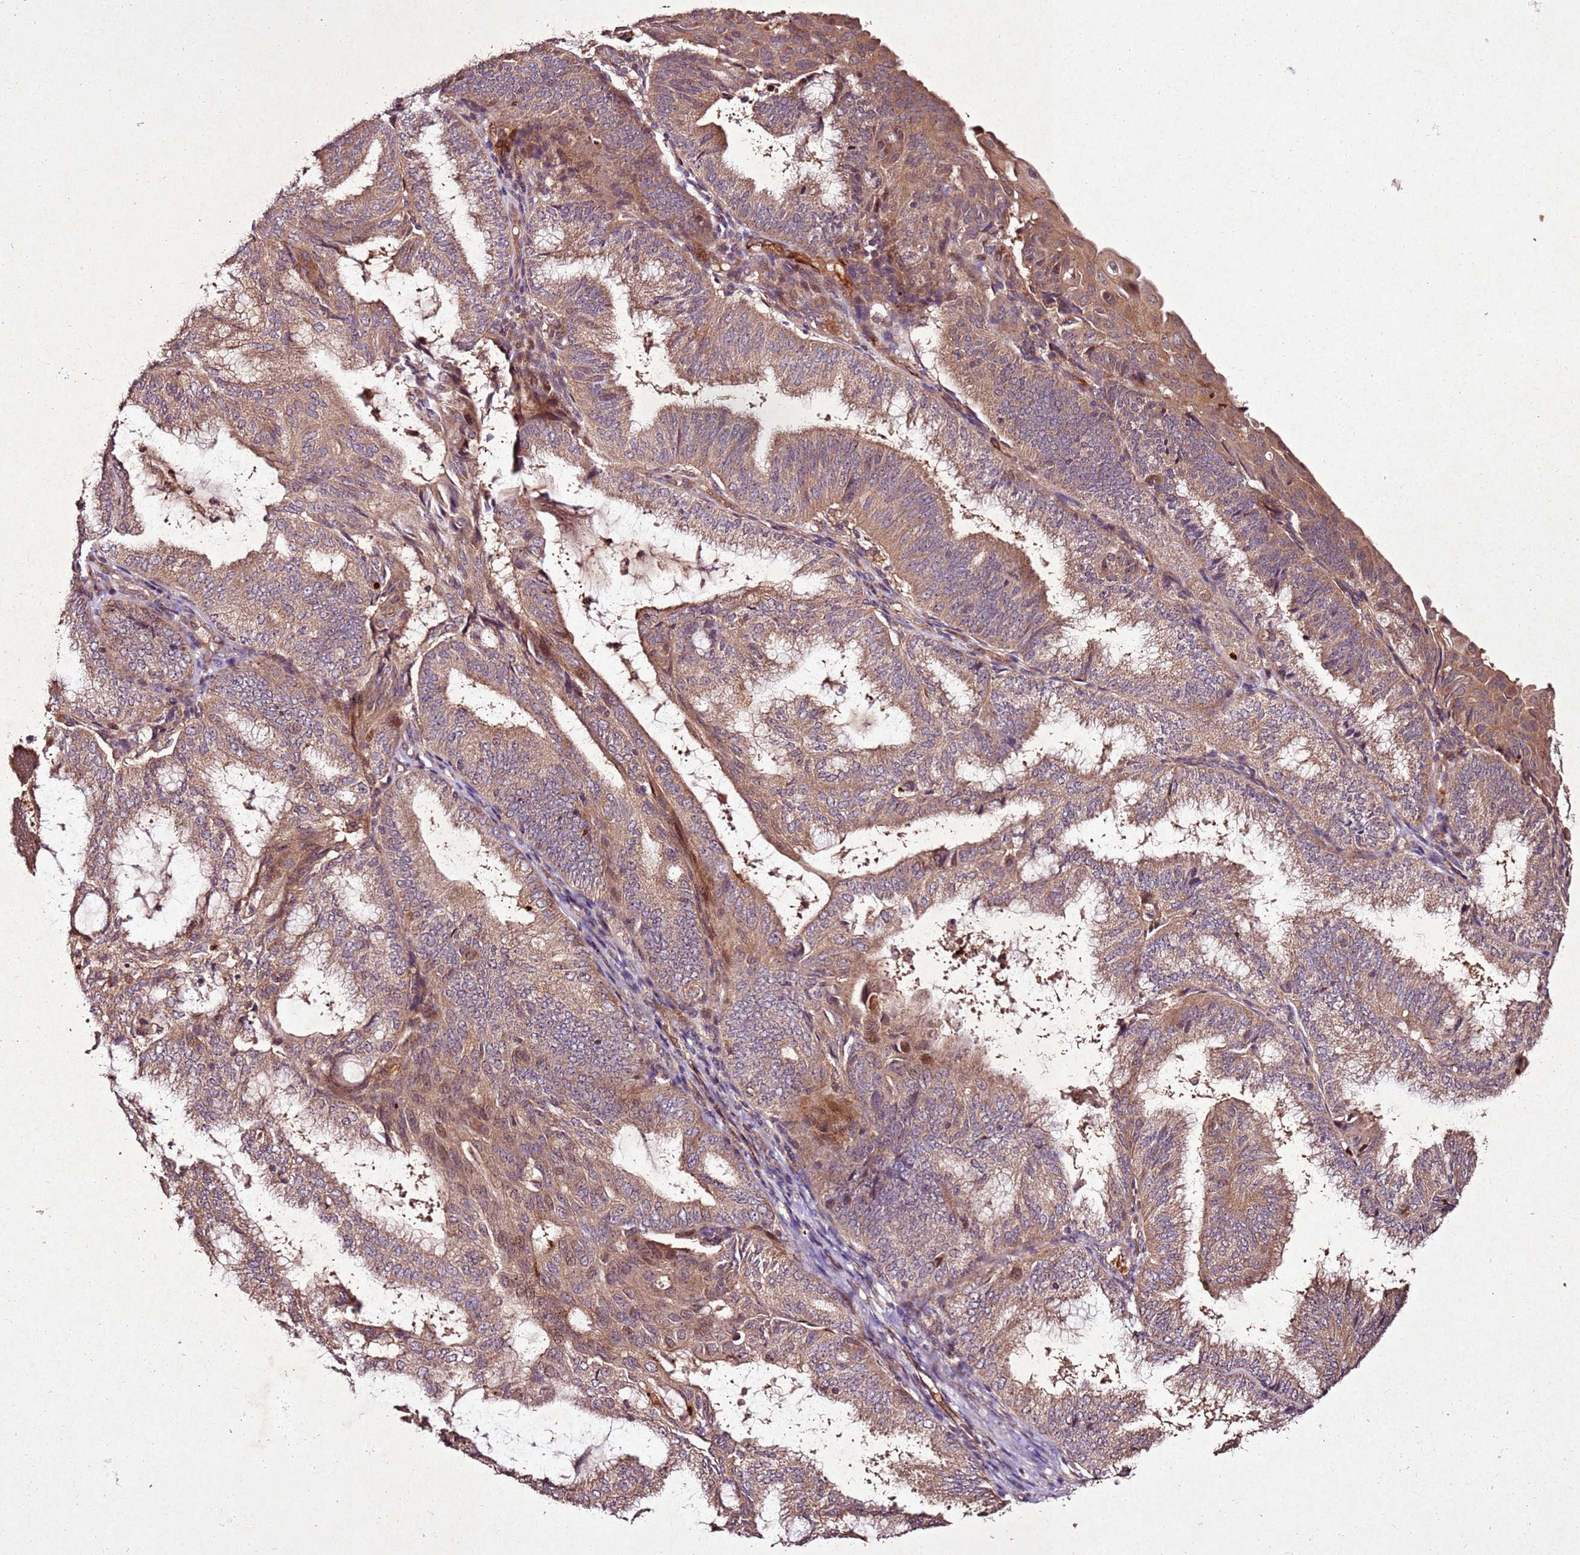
{"staining": {"intensity": "moderate", "quantity": ">75%", "location": "cytoplasmic/membranous"}, "tissue": "endometrial cancer", "cell_type": "Tumor cells", "image_type": "cancer", "snomed": [{"axis": "morphology", "description": "Adenocarcinoma, NOS"}, {"axis": "topography", "description": "Endometrium"}], "caption": "Immunohistochemistry (IHC) staining of adenocarcinoma (endometrial), which shows medium levels of moderate cytoplasmic/membranous positivity in approximately >75% of tumor cells indicating moderate cytoplasmic/membranous protein staining. The staining was performed using DAB (3,3'-diaminobenzidine) (brown) for protein detection and nuclei were counterstained in hematoxylin (blue).", "gene": "PTMA", "patient": {"sex": "female", "age": 49}}